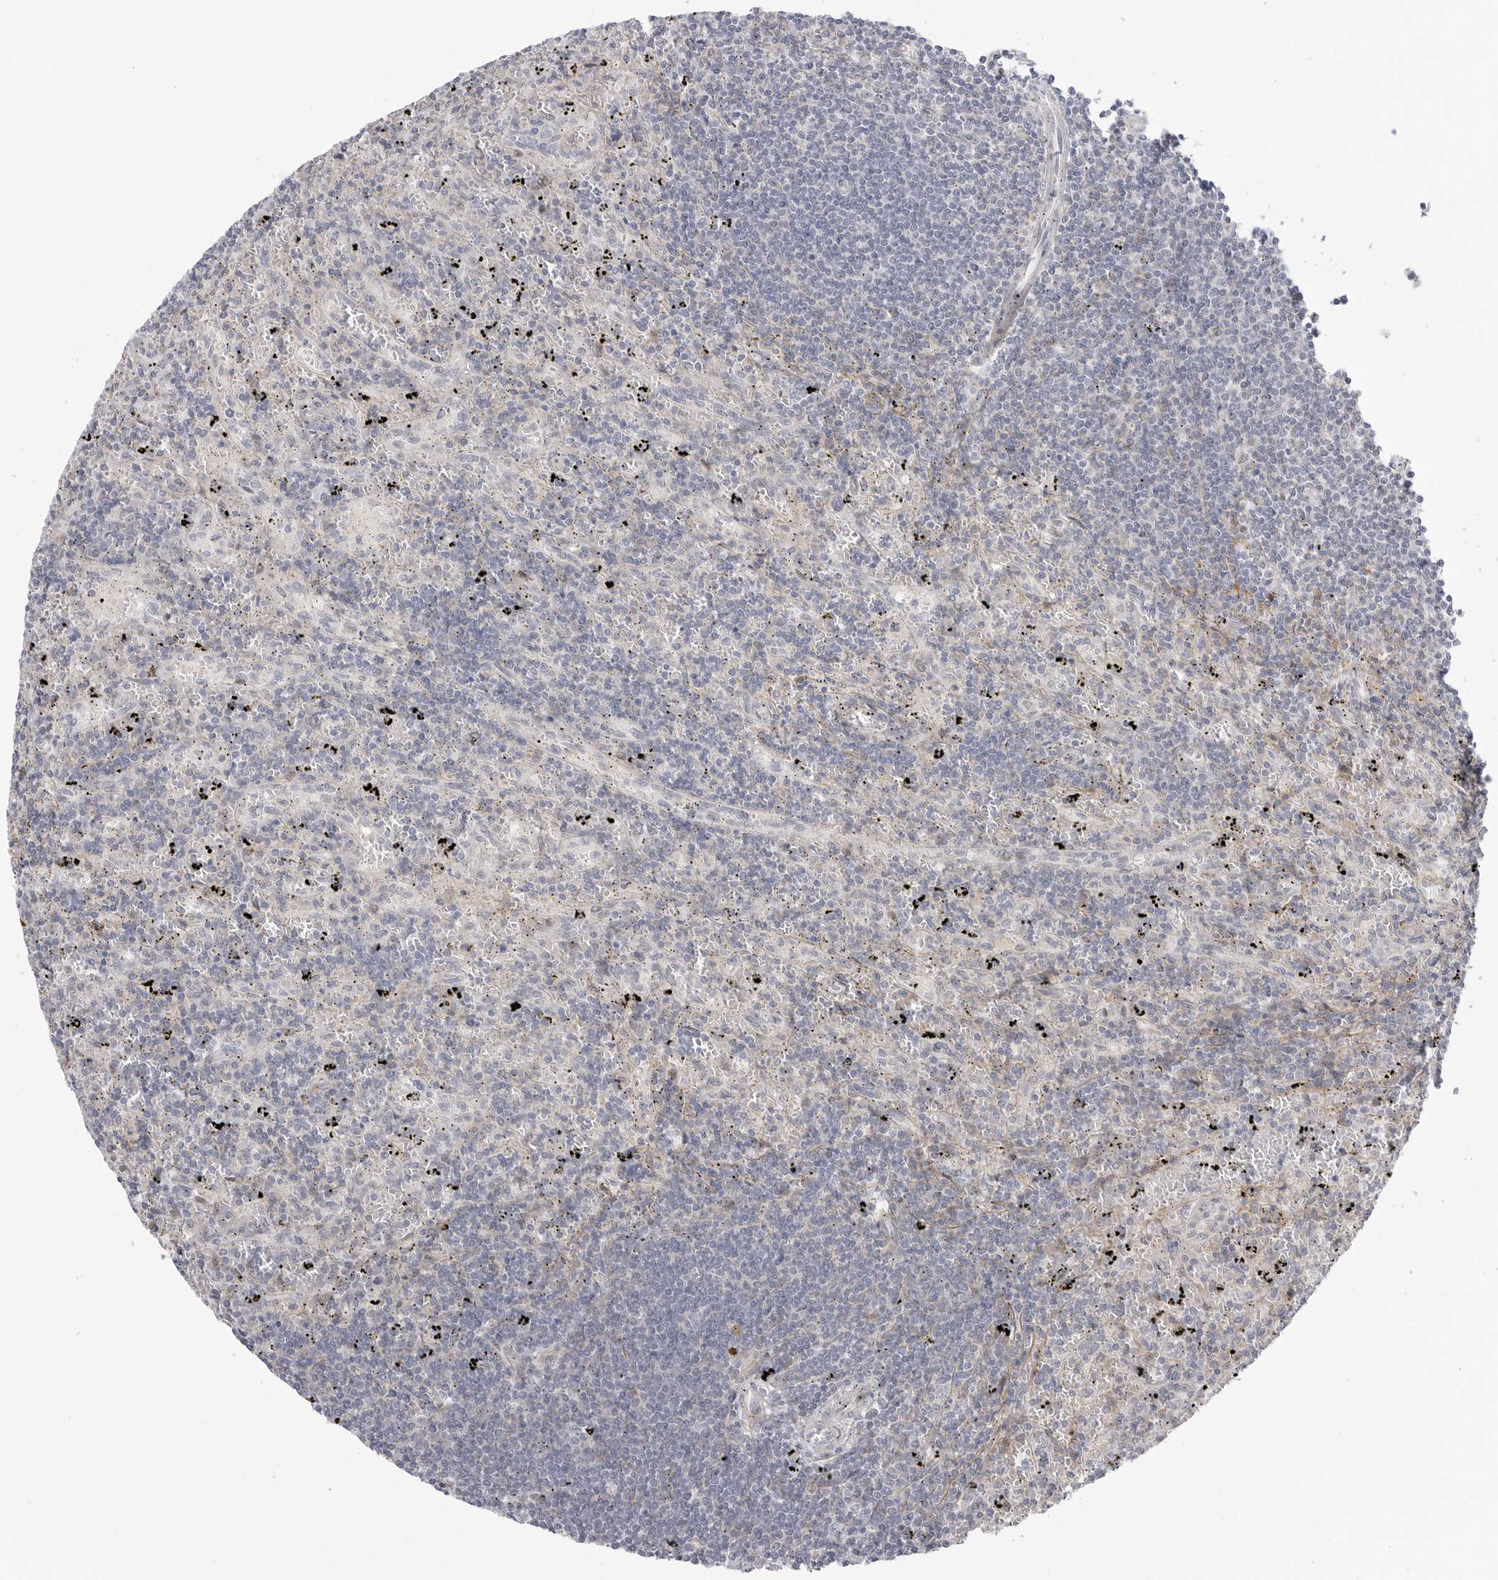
{"staining": {"intensity": "negative", "quantity": "none", "location": "none"}, "tissue": "lymphoma", "cell_type": "Tumor cells", "image_type": "cancer", "snomed": [{"axis": "morphology", "description": "Malignant lymphoma, non-Hodgkin's type, Low grade"}, {"axis": "topography", "description": "Spleen"}], "caption": "An image of lymphoma stained for a protein shows no brown staining in tumor cells. Nuclei are stained in blue.", "gene": "GGT6", "patient": {"sex": "male", "age": 76}}